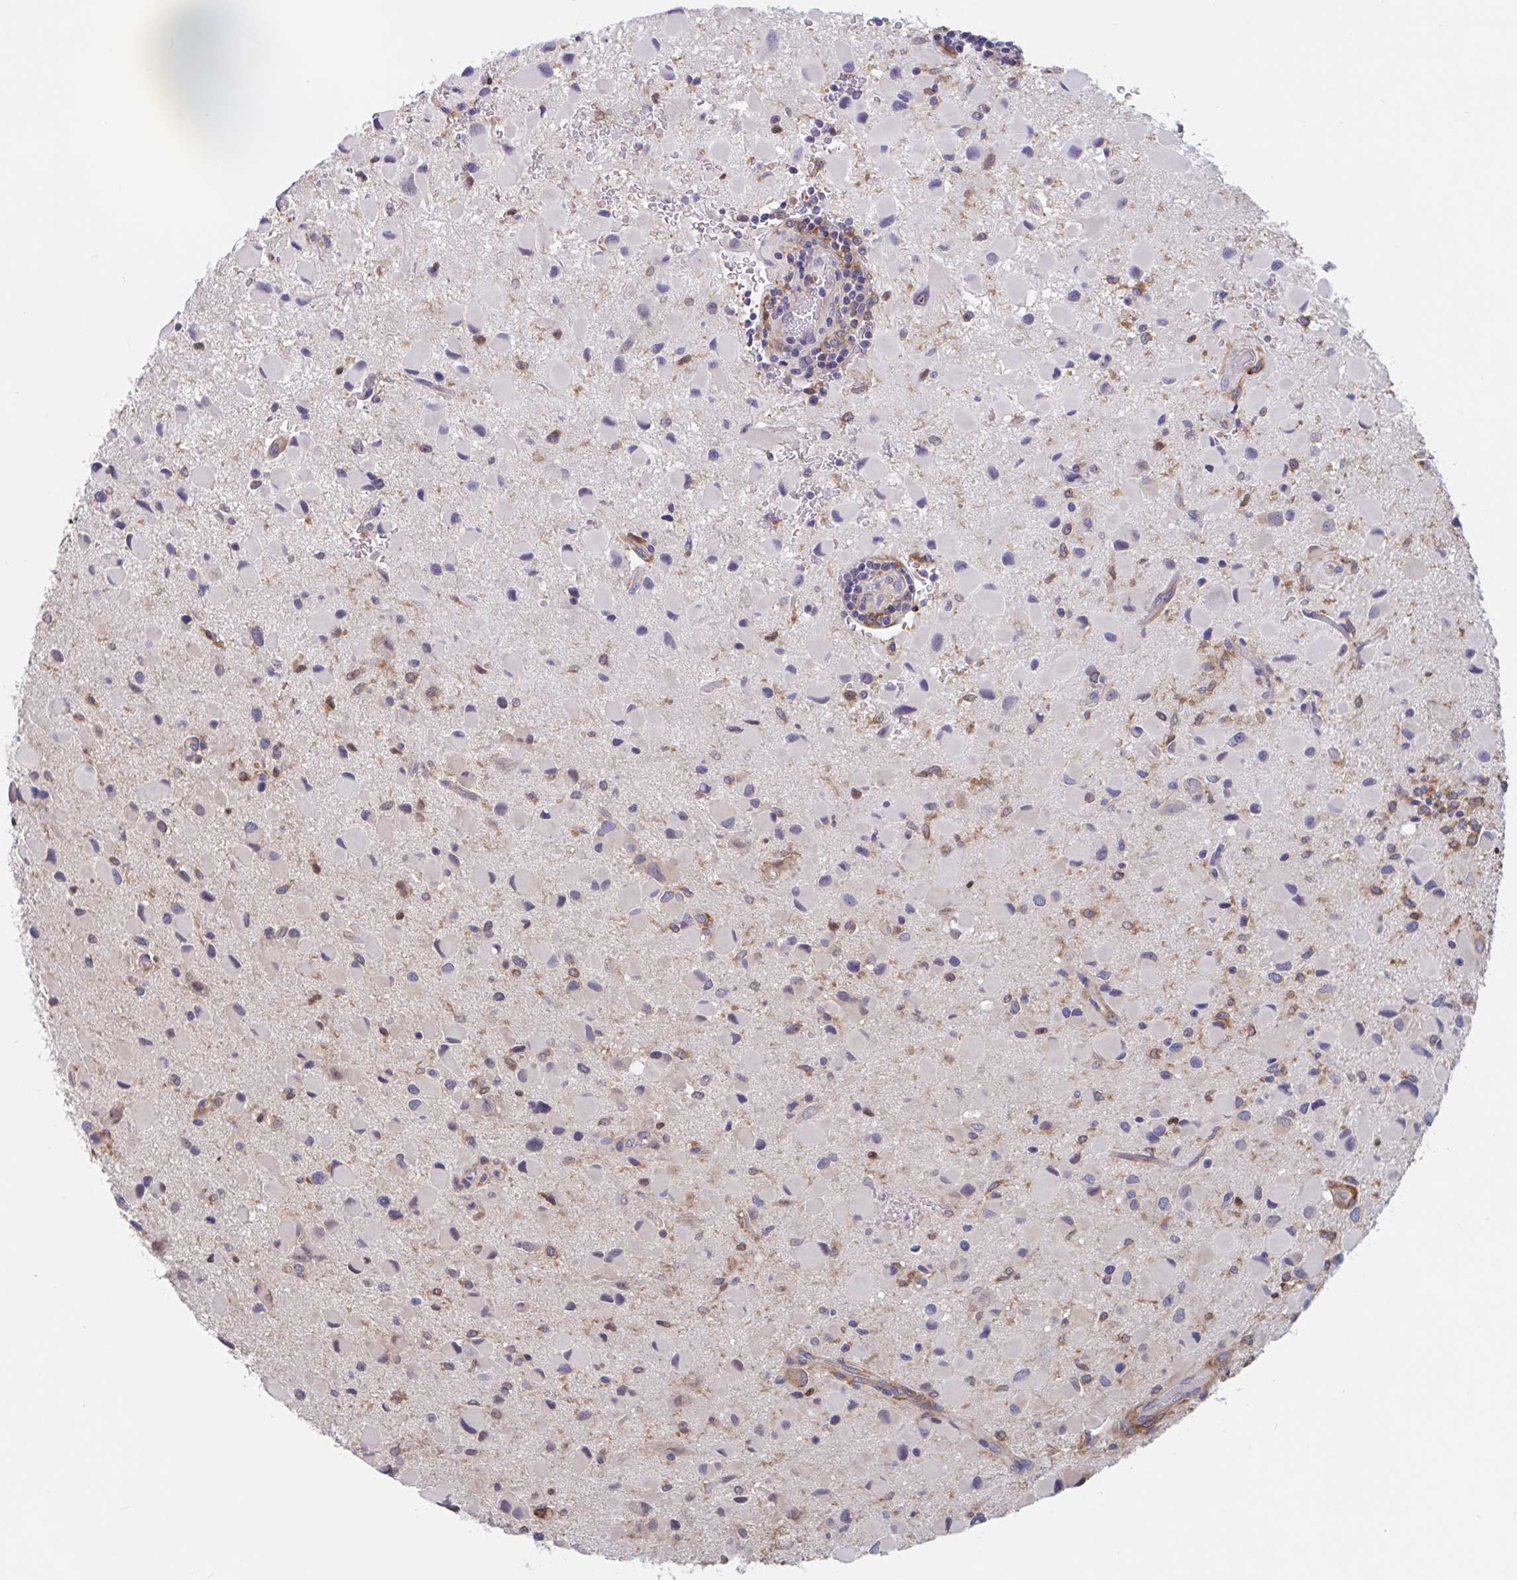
{"staining": {"intensity": "negative", "quantity": "none", "location": "none"}, "tissue": "glioma", "cell_type": "Tumor cells", "image_type": "cancer", "snomed": [{"axis": "morphology", "description": "Glioma, malignant, Low grade"}, {"axis": "topography", "description": "Brain"}], "caption": "The immunohistochemistry (IHC) micrograph has no significant positivity in tumor cells of malignant glioma (low-grade) tissue. The staining is performed using DAB brown chromogen with nuclei counter-stained in using hematoxylin.", "gene": "SNX8", "patient": {"sex": "female", "age": 32}}